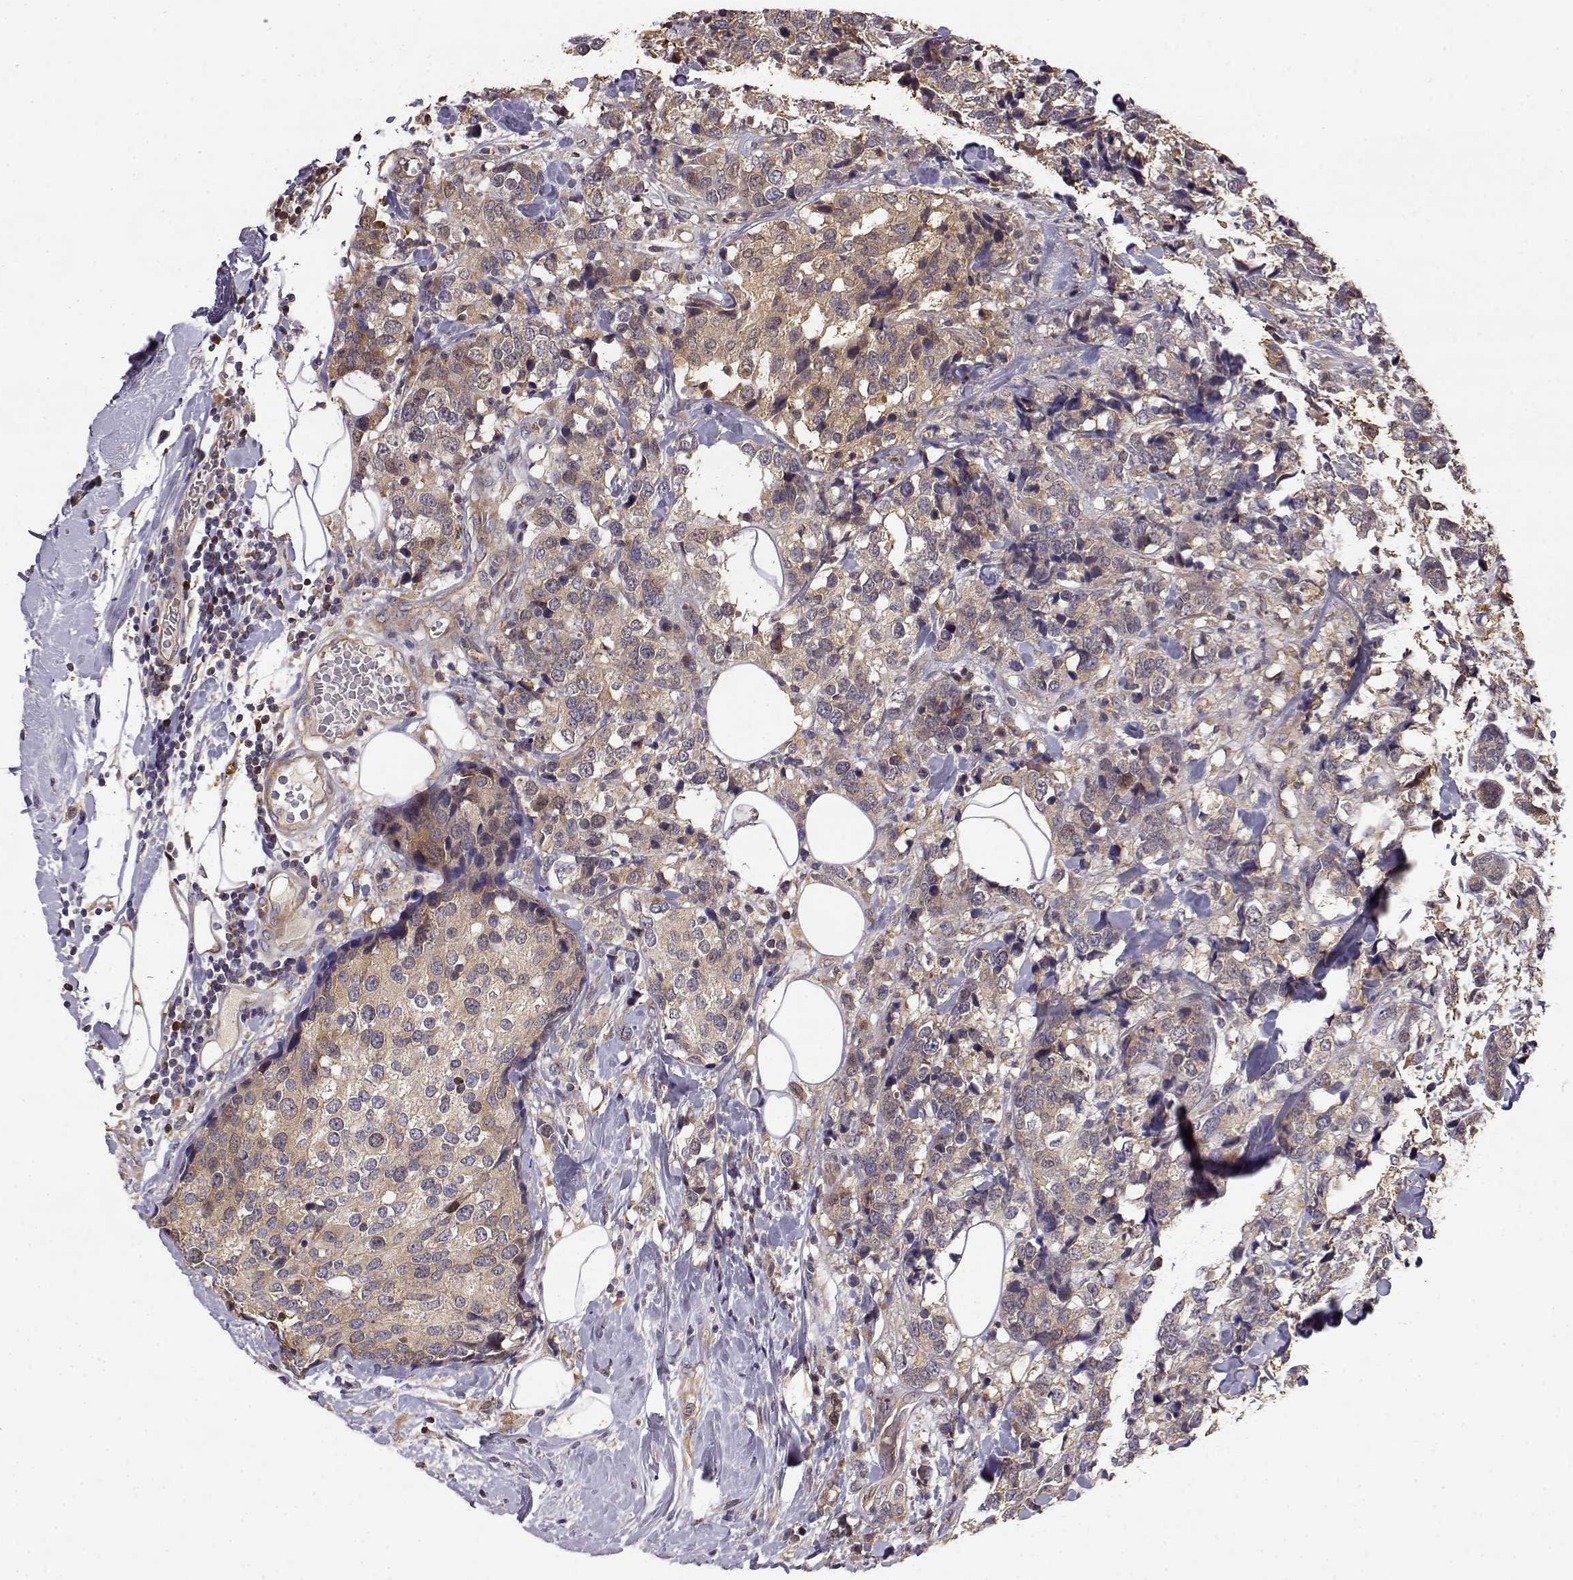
{"staining": {"intensity": "weak", "quantity": ">75%", "location": "cytoplasmic/membranous"}, "tissue": "breast cancer", "cell_type": "Tumor cells", "image_type": "cancer", "snomed": [{"axis": "morphology", "description": "Lobular carcinoma"}, {"axis": "topography", "description": "Breast"}], "caption": "Breast cancer (lobular carcinoma) stained with DAB immunohistochemistry (IHC) reveals low levels of weak cytoplasmic/membranous positivity in approximately >75% of tumor cells.", "gene": "CRIM1", "patient": {"sex": "female", "age": 59}}